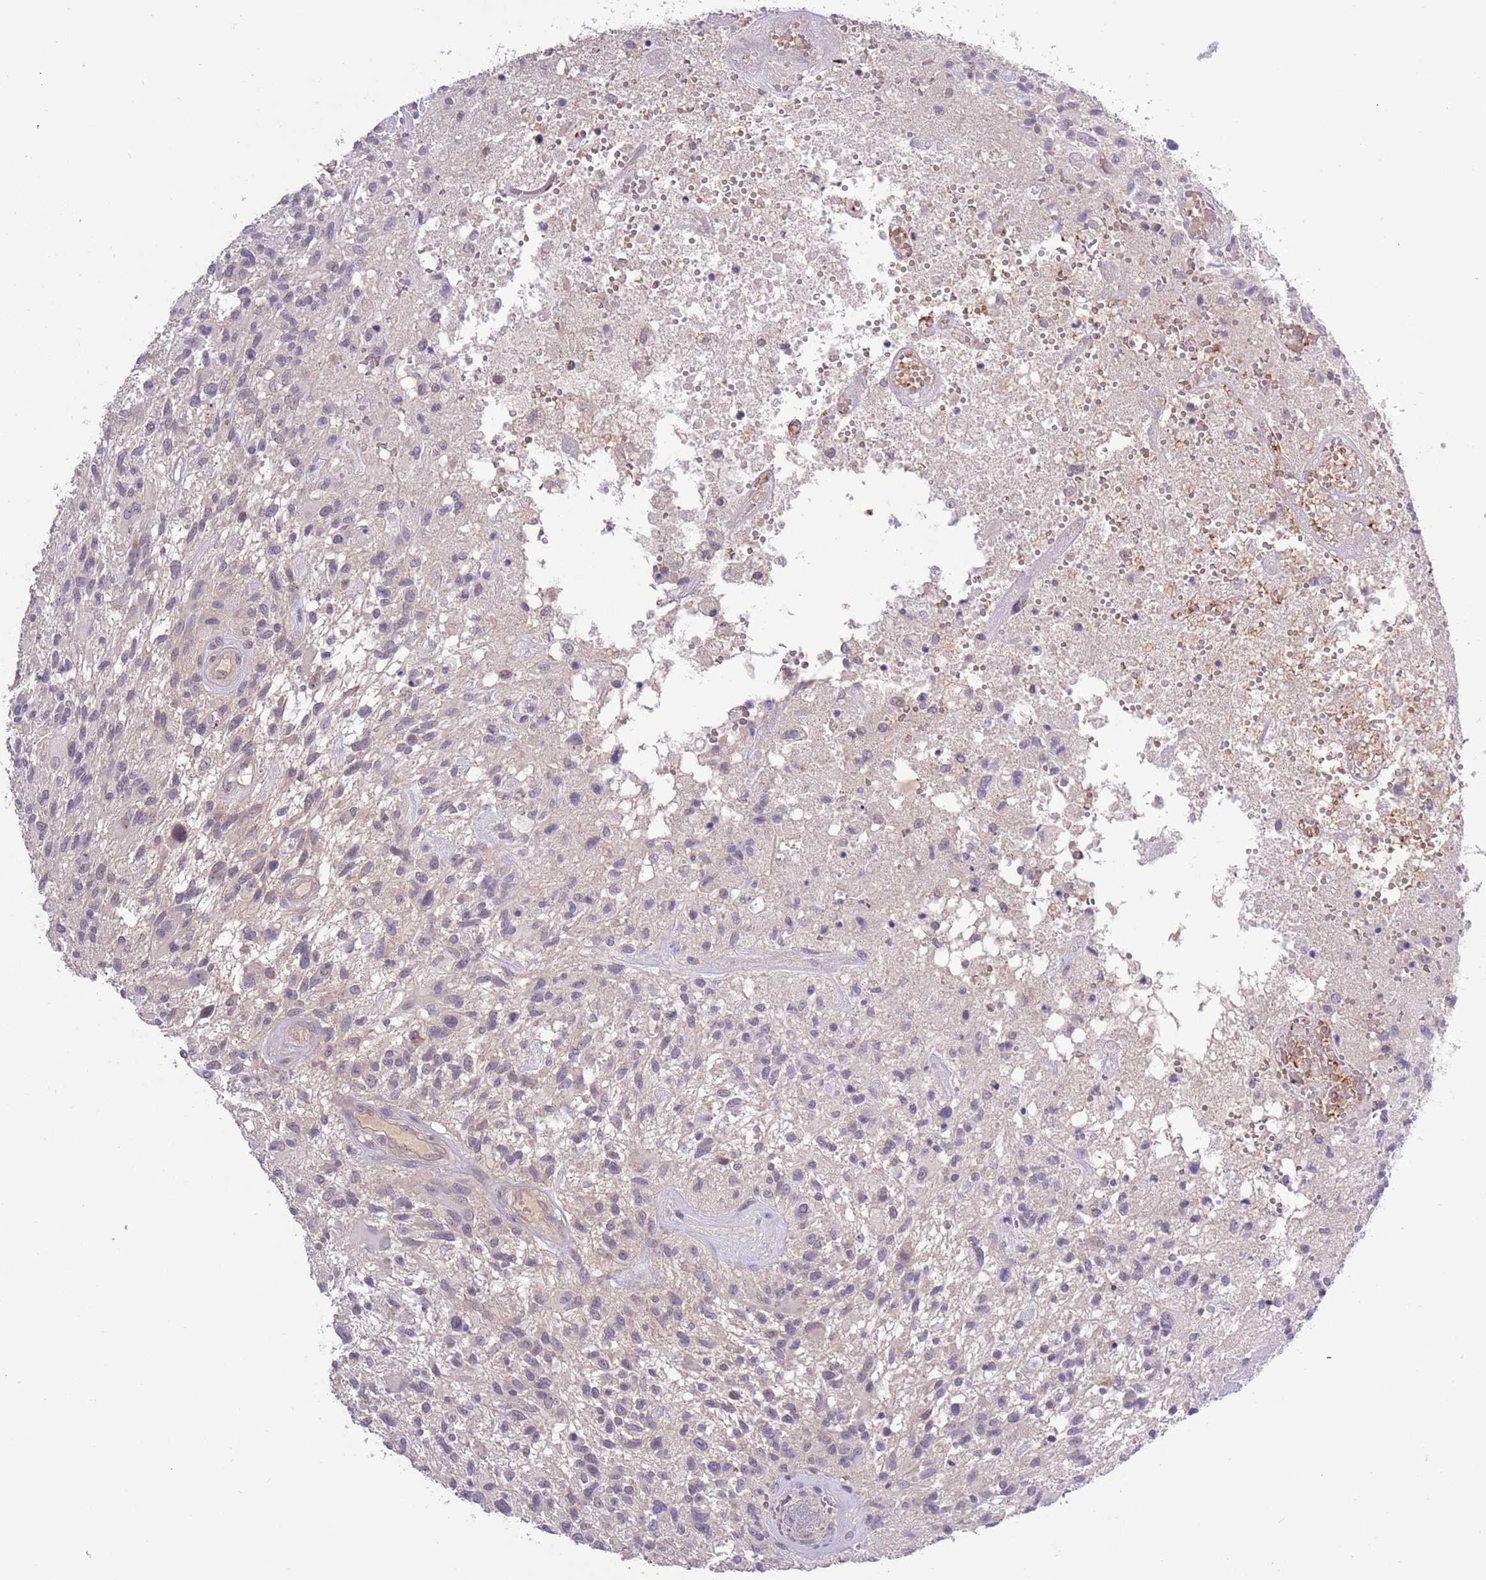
{"staining": {"intensity": "negative", "quantity": "none", "location": "none"}, "tissue": "glioma", "cell_type": "Tumor cells", "image_type": "cancer", "snomed": [{"axis": "morphology", "description": "Glioma, malignant, High grade"}, {"axis": "topography", "description": "Brain"}], "caption": "Tumor cells show no significant positivity in high-grade glioma (malignant).", "gene": "SHROOM3", "patient": {"sex": "male", "age": 47}}